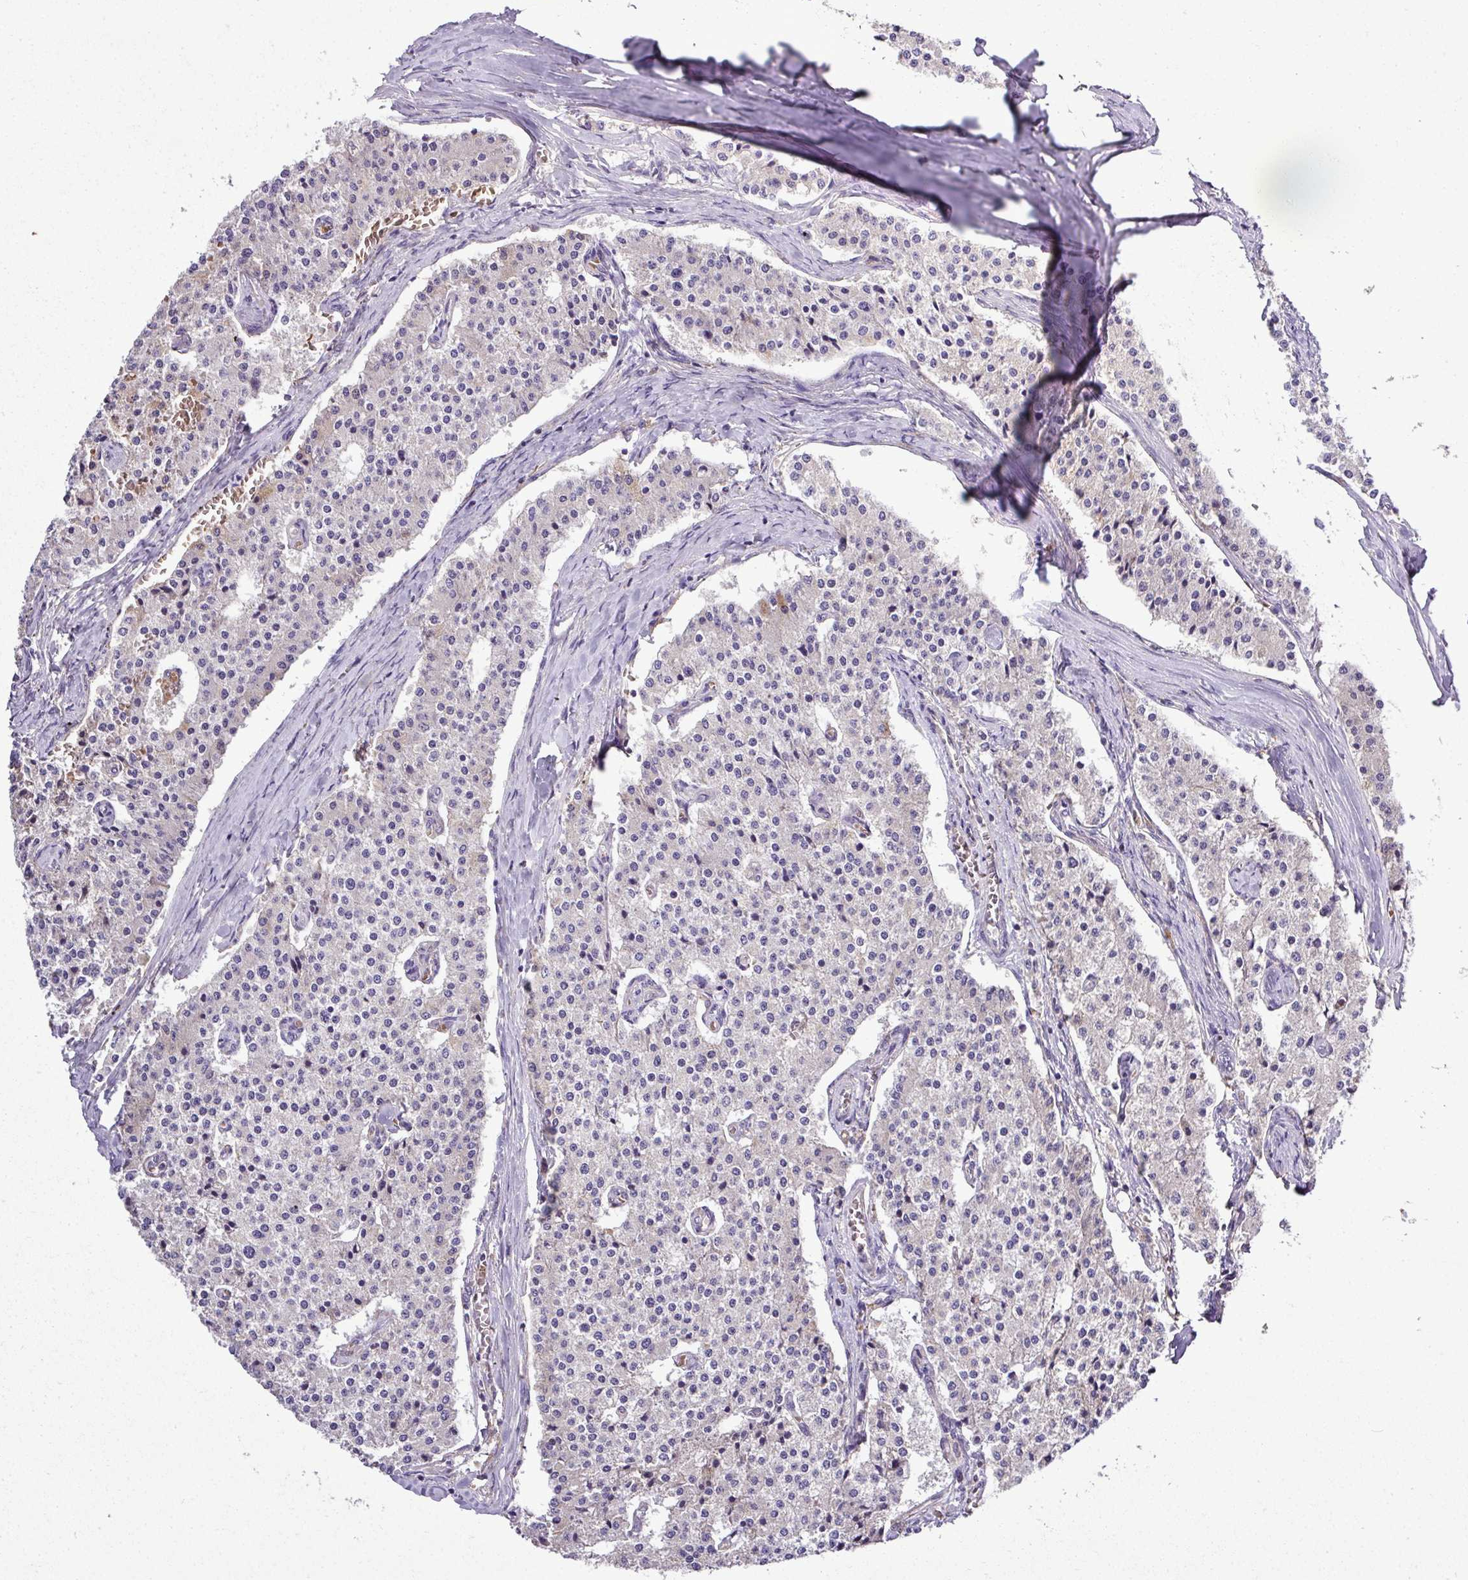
{"staining": {"intensity": "negative", "quantity": "none", "location": "none"}, "tissue": "carcinoid", "cell_type": "Tumor cells", "image_type": "cancer", "snomed": [{"axis": "morphology", "description": "Carcinoid, malignant, NOS"}, {"axis": "topography", "description": "Colon"}], "caption": "An immunohistochemistry (IHC) photomicrograph of malignant carcinoid is shown. There is no staining in tumor cells of malignant carcinoid.", "gene": "ZNF513", "patient": {"sex": "female", "age": 52}}